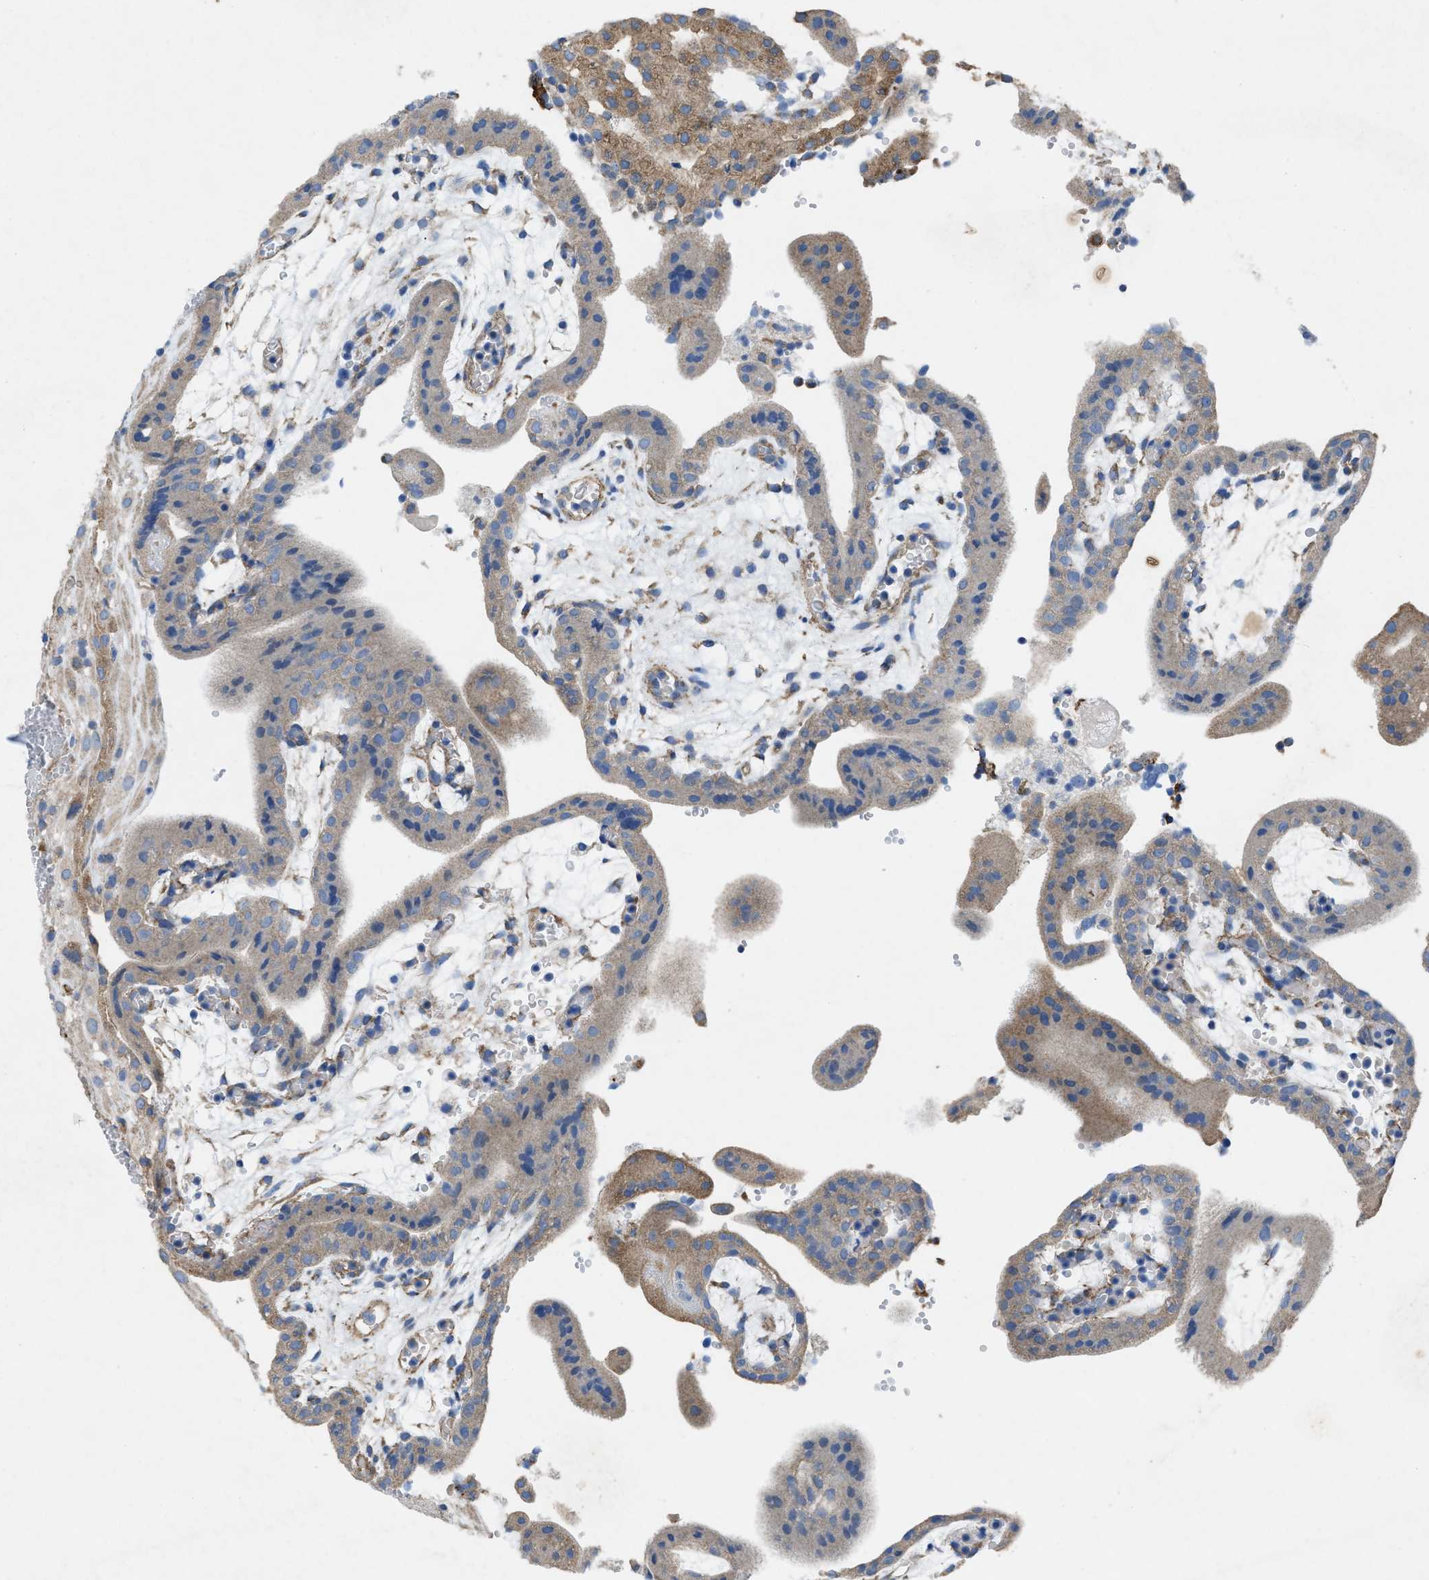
{"staining": {"intensity": "weak", "quantity": ">75%", "location": "cytoplasmic/membranous"}, "tissue": "placenta", "cell_type": "Decidual cells", "image_type": "normal", "snomed": [{"axis": "morphology", "description": "Normal tissue, NOS"}, {"axis": "topography", "description": "Placenta"}], "caption": "An image of placenta stained for a protein demonstrates weak cytoplasmic/membranous brown staining in decidual cells. The staining was performed using DAB to visualize the protein expression in brown, while the nuclei were stained in blue with hematoxylin (Magnification: 20x).", "gene": "DOLPP1", "patient": {"sex": "female", "age": 18}}